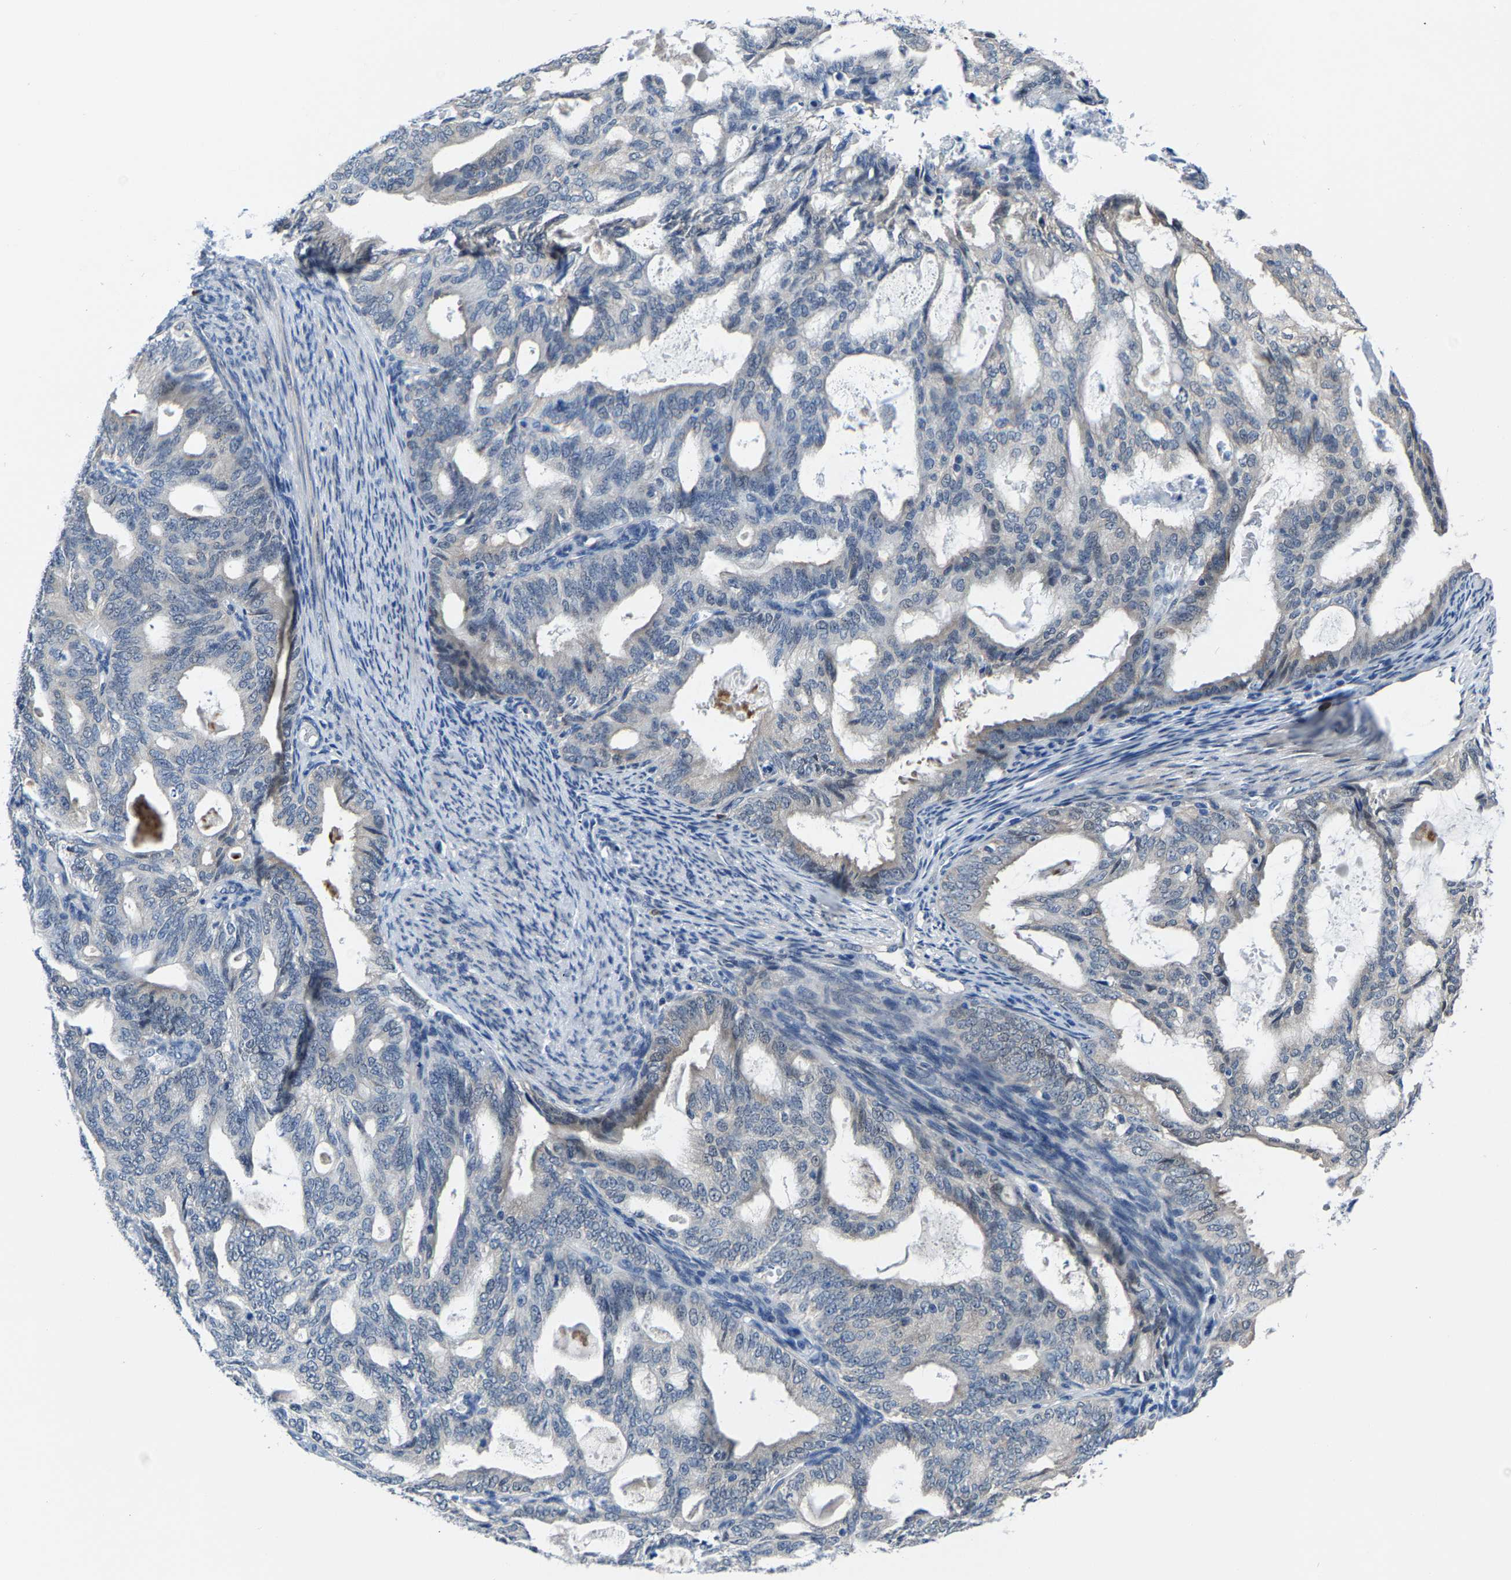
{"staining": {"intensity": "negative", "quantity": "none", "location": "none"}, "tissue": "endometrial cancer", "cell_type": "Tumor cells", "image_type": "cancer", "snomed": [{"axis": "morphology", "description": "Adenocarcinoma, NOS"}, {"axis": "topography", "description": "Endometrium"}], "caption": "This histopathology image is of endometrial cancer (adenocarcinoma) stained with IHC to label a protein in brown with the nuclei are counter-stained blue. There is no staining in tumor cells.", "gene": "SSH3", "patient": {"sex": "female", "age": 58}}